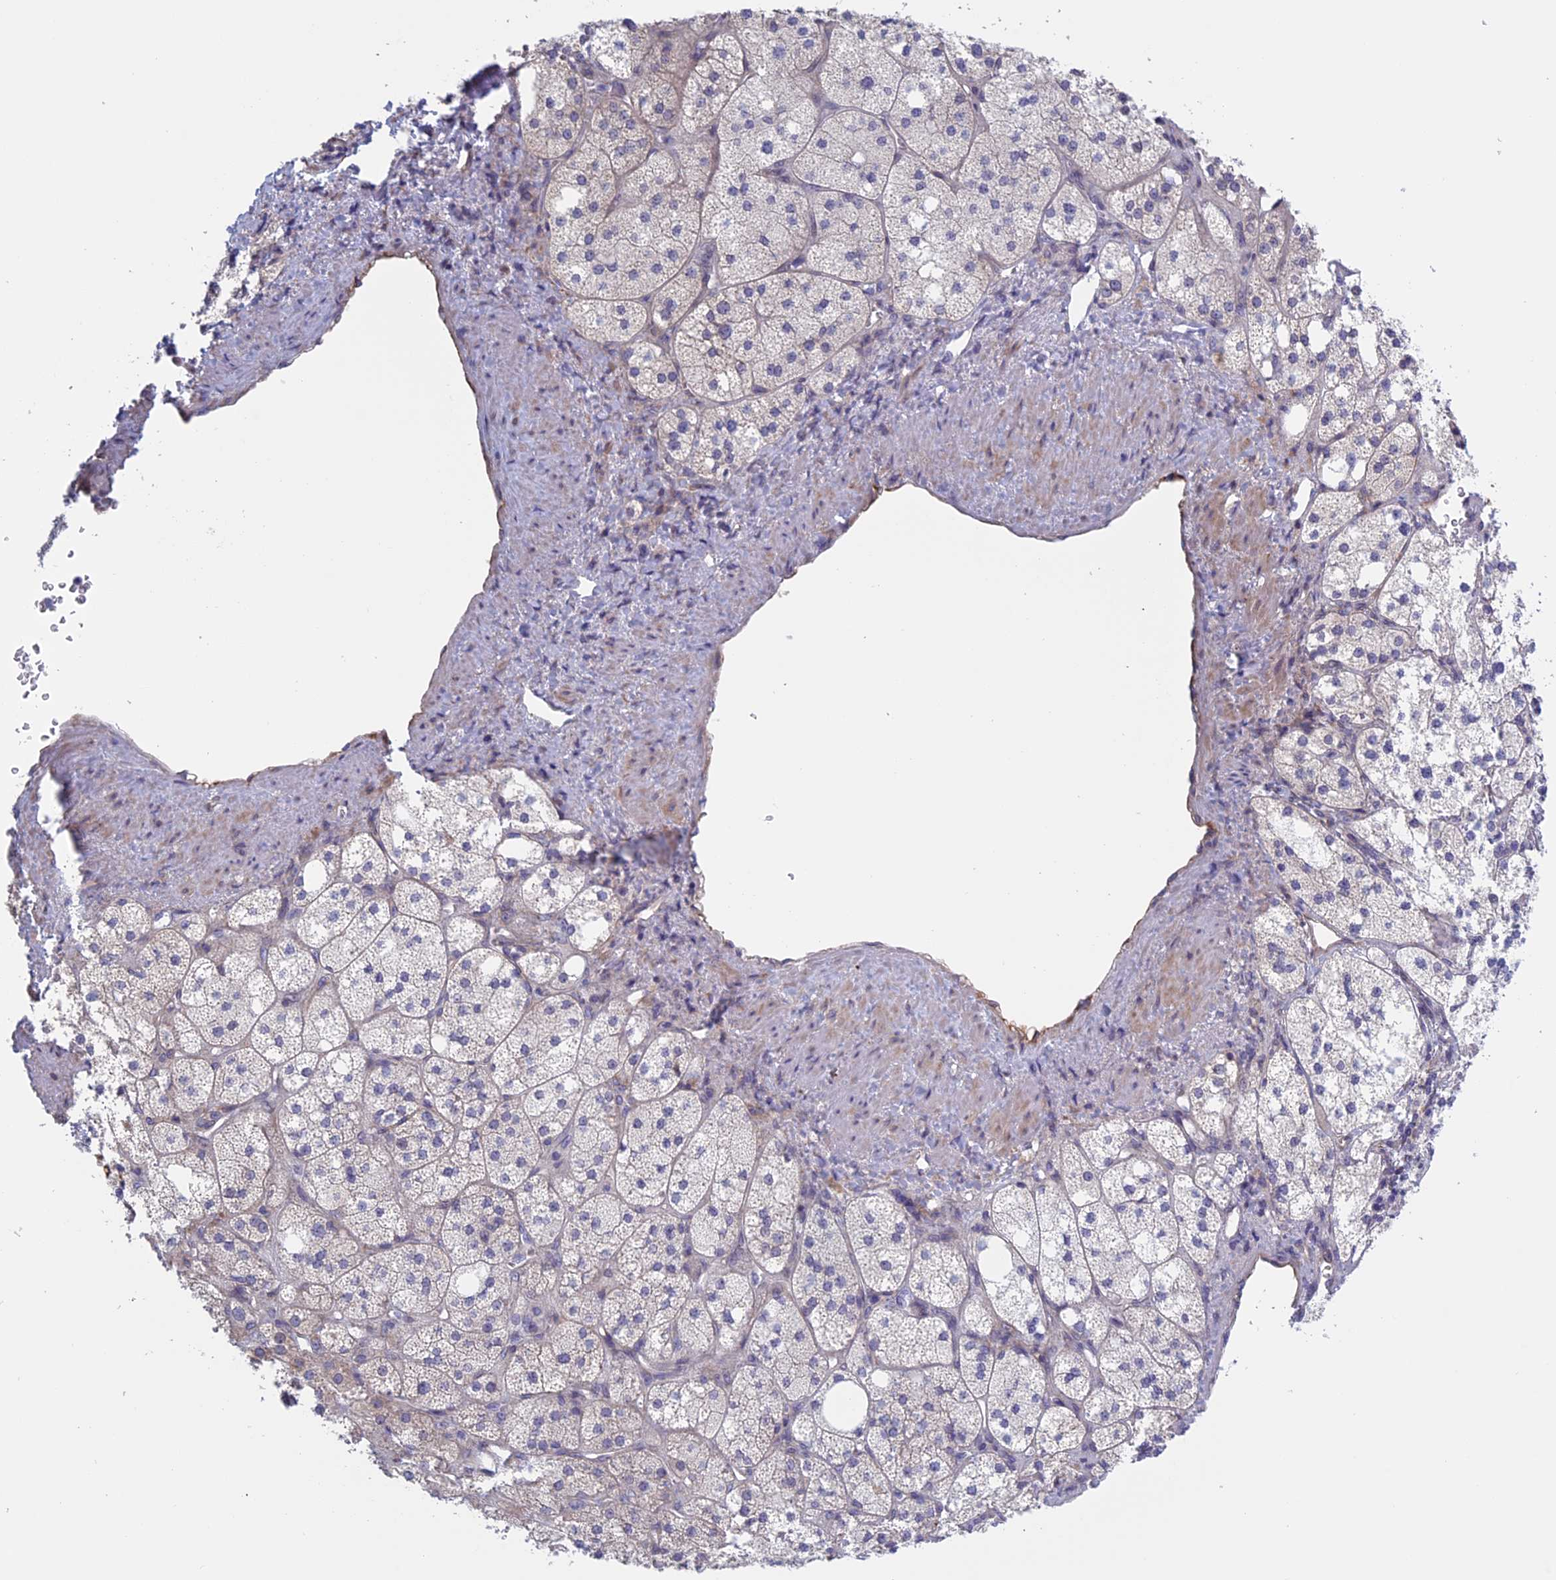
{"staining": {"intensity": "weak", "quantity": "25%-75%", "location": "cytoplasmic/membranous"}, "tissue": "adrenal gland", "cell_type": "Glandular cells", "image_type": "normal", "snomed": [{"axis": "morphology", "description": "Normal tissue, NOS"}, {"axis": "topography", "description": "Adrenal gland"}], "caption": "Immunohistochemistry (DAB (3,3'-diaminobenzidine)) staining of unremarkable adrenal gland exhibits weak cytoplasmic/membranous protein expression in approximately 25%-75% of glandular cells. (IHC, brightfield microscopy, high magnification).", "gene": "BCL2L10", "patient": {"sex": "male", "age": 61}}